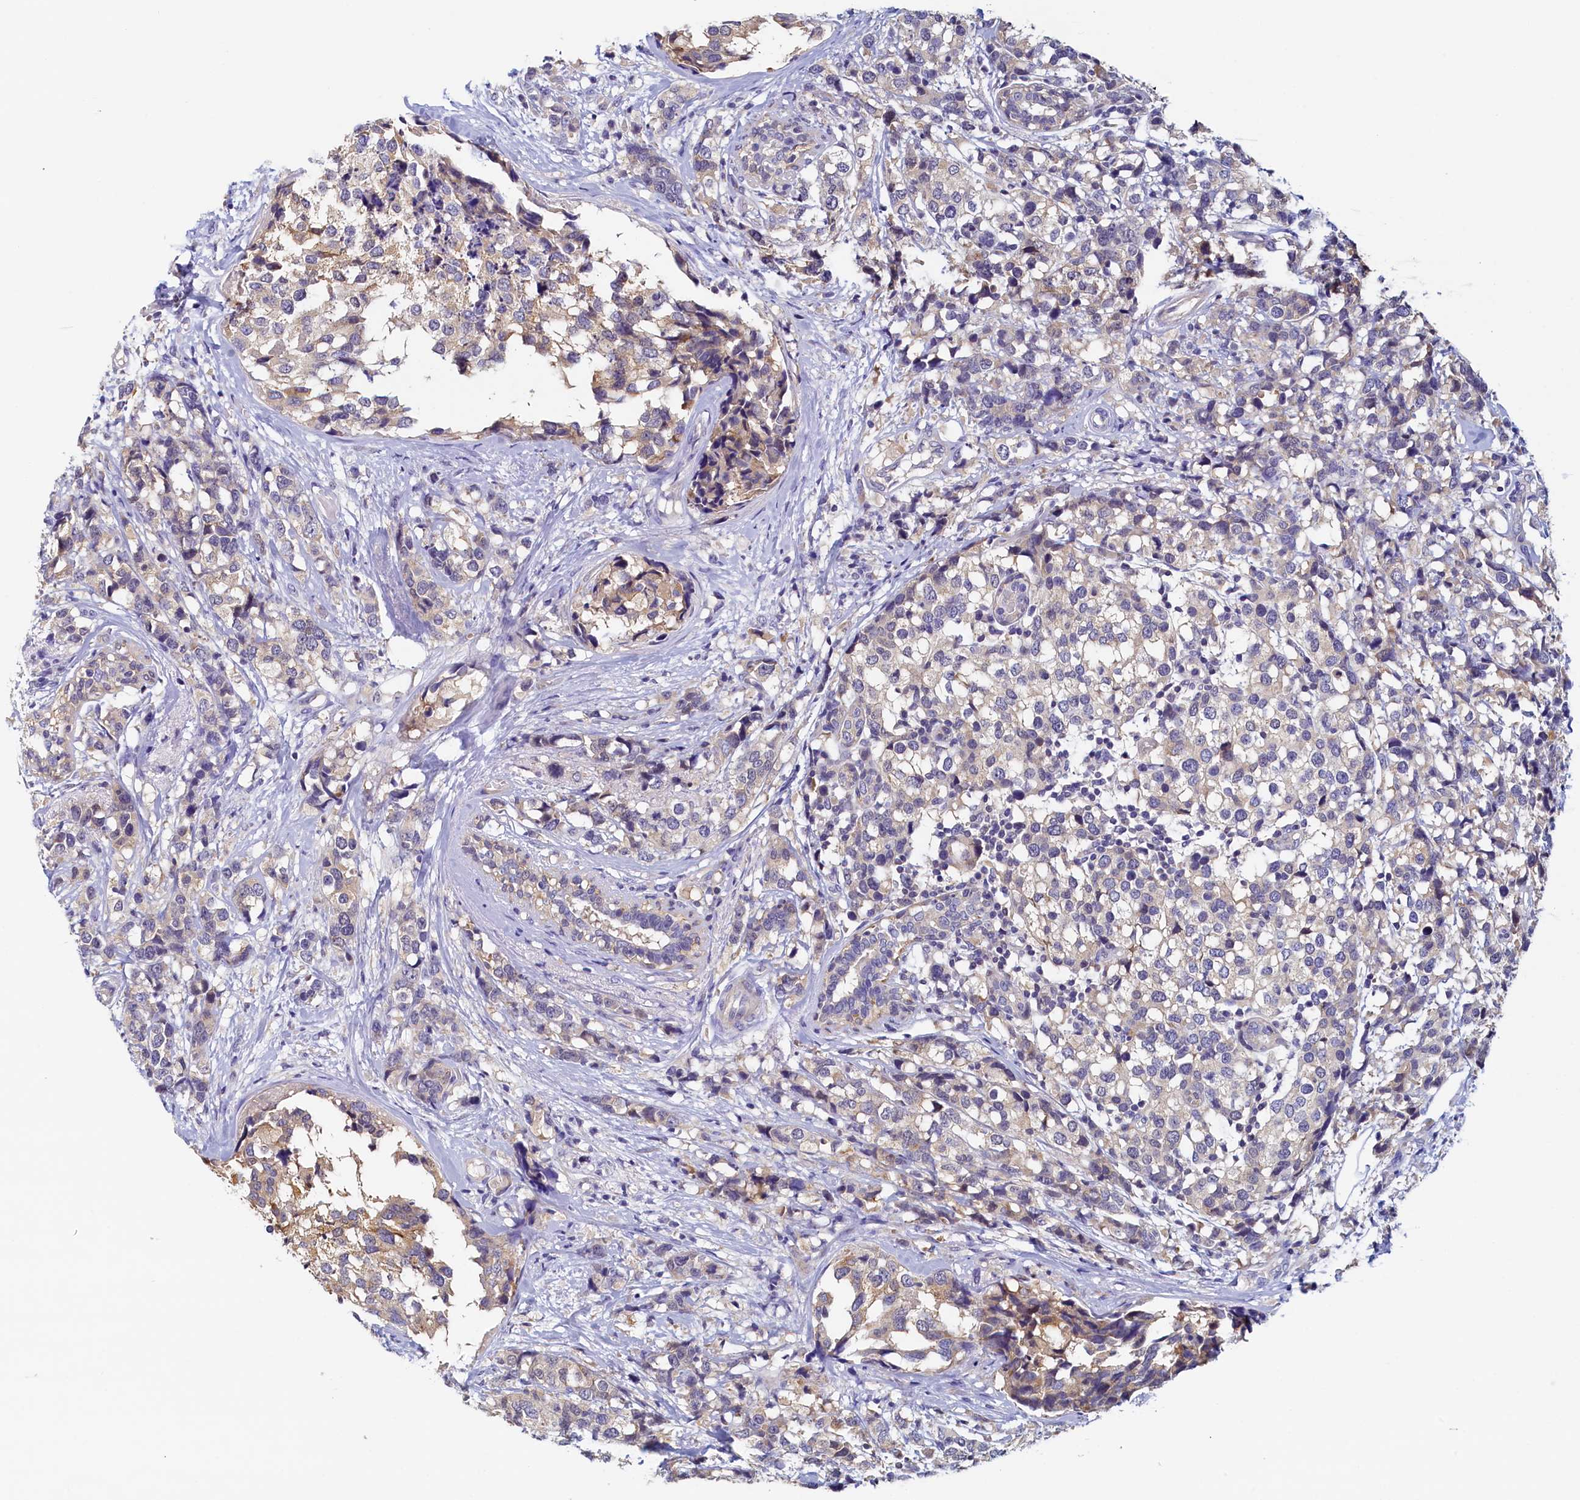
{"staining": {"intensity": "weak", "quantity": "25%-75%", "location": "cytoplasmic/membranous"}, "tissue": "breast cancer", "cell_type": "Tumor cells", "image_type": "cancer", "snomed": [{"axis": "morphology", "description": "Lobular carcinoma"}, {"axis": "topography", "description": "Breast"}], "caption": "There is low levels of weak cytoplasmic/membranous positivity in tumor cells of breast lobular carcinoma, as demonstrated by immunohistochemical staining (brown color).", "gene": "DTD1", "patient": {"sex": "female", "age": 59}}